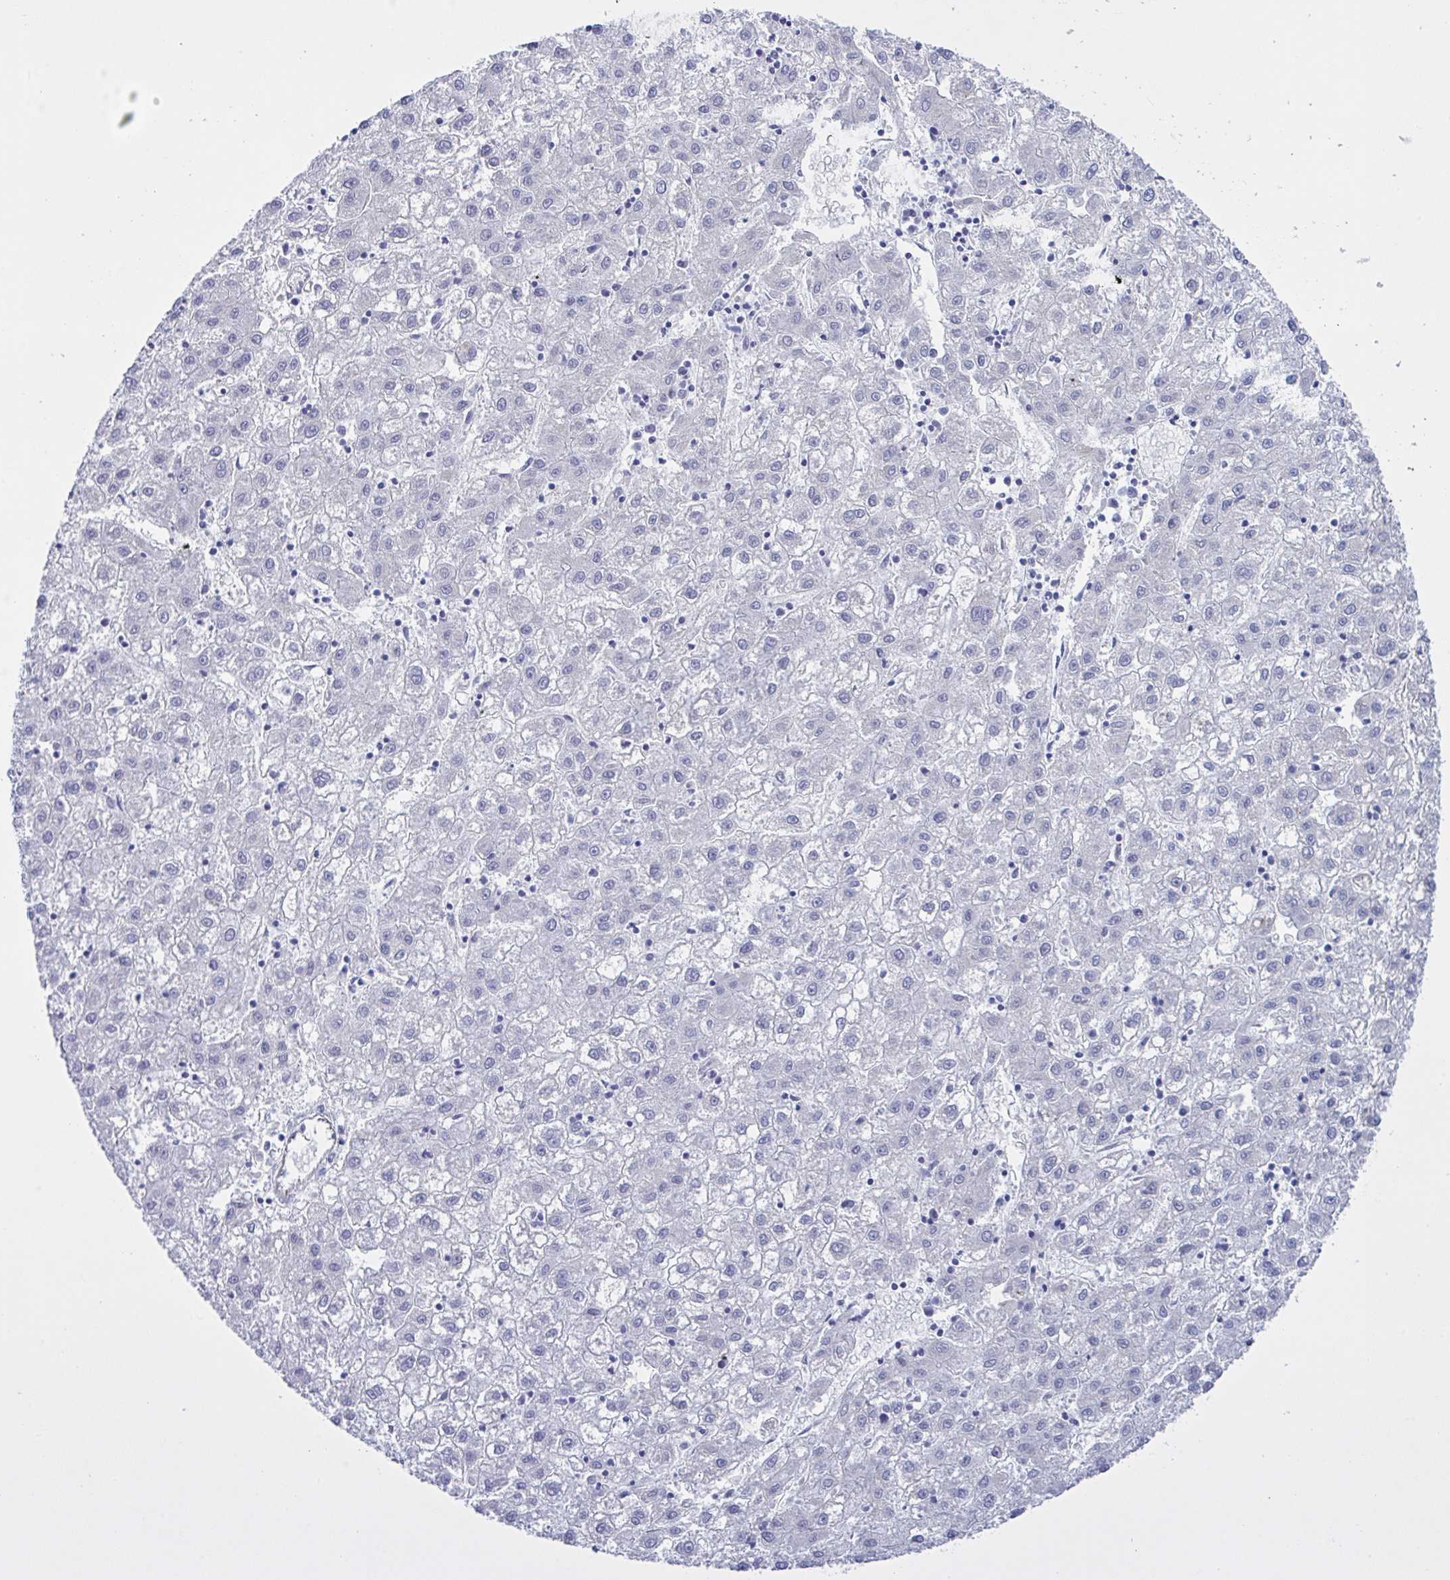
{"staining": {"intensity": "negative", "quantity": "none", "location": "none"}, "tissue": "liver cancer", "cell_type": "Tumor cells", "image_type": "cancer", "snomed": [{"axis": "morphology", "description": "Carcinoma, Hepatocellular, NOS"}, {"axis": "topography", "description": "Liver"}], "caption": "Histopathology image shows no protein positivity in tumor cells of liver hepatocellular carcinoma tissue. Brightfield microscopy of immunohistochemistry (IHC) stained with DAB (brown) and hematoxylin (blue), captured at high magnification.", "gene": "TMEM86B", "patient": {"sex": "male", "age": 72}}